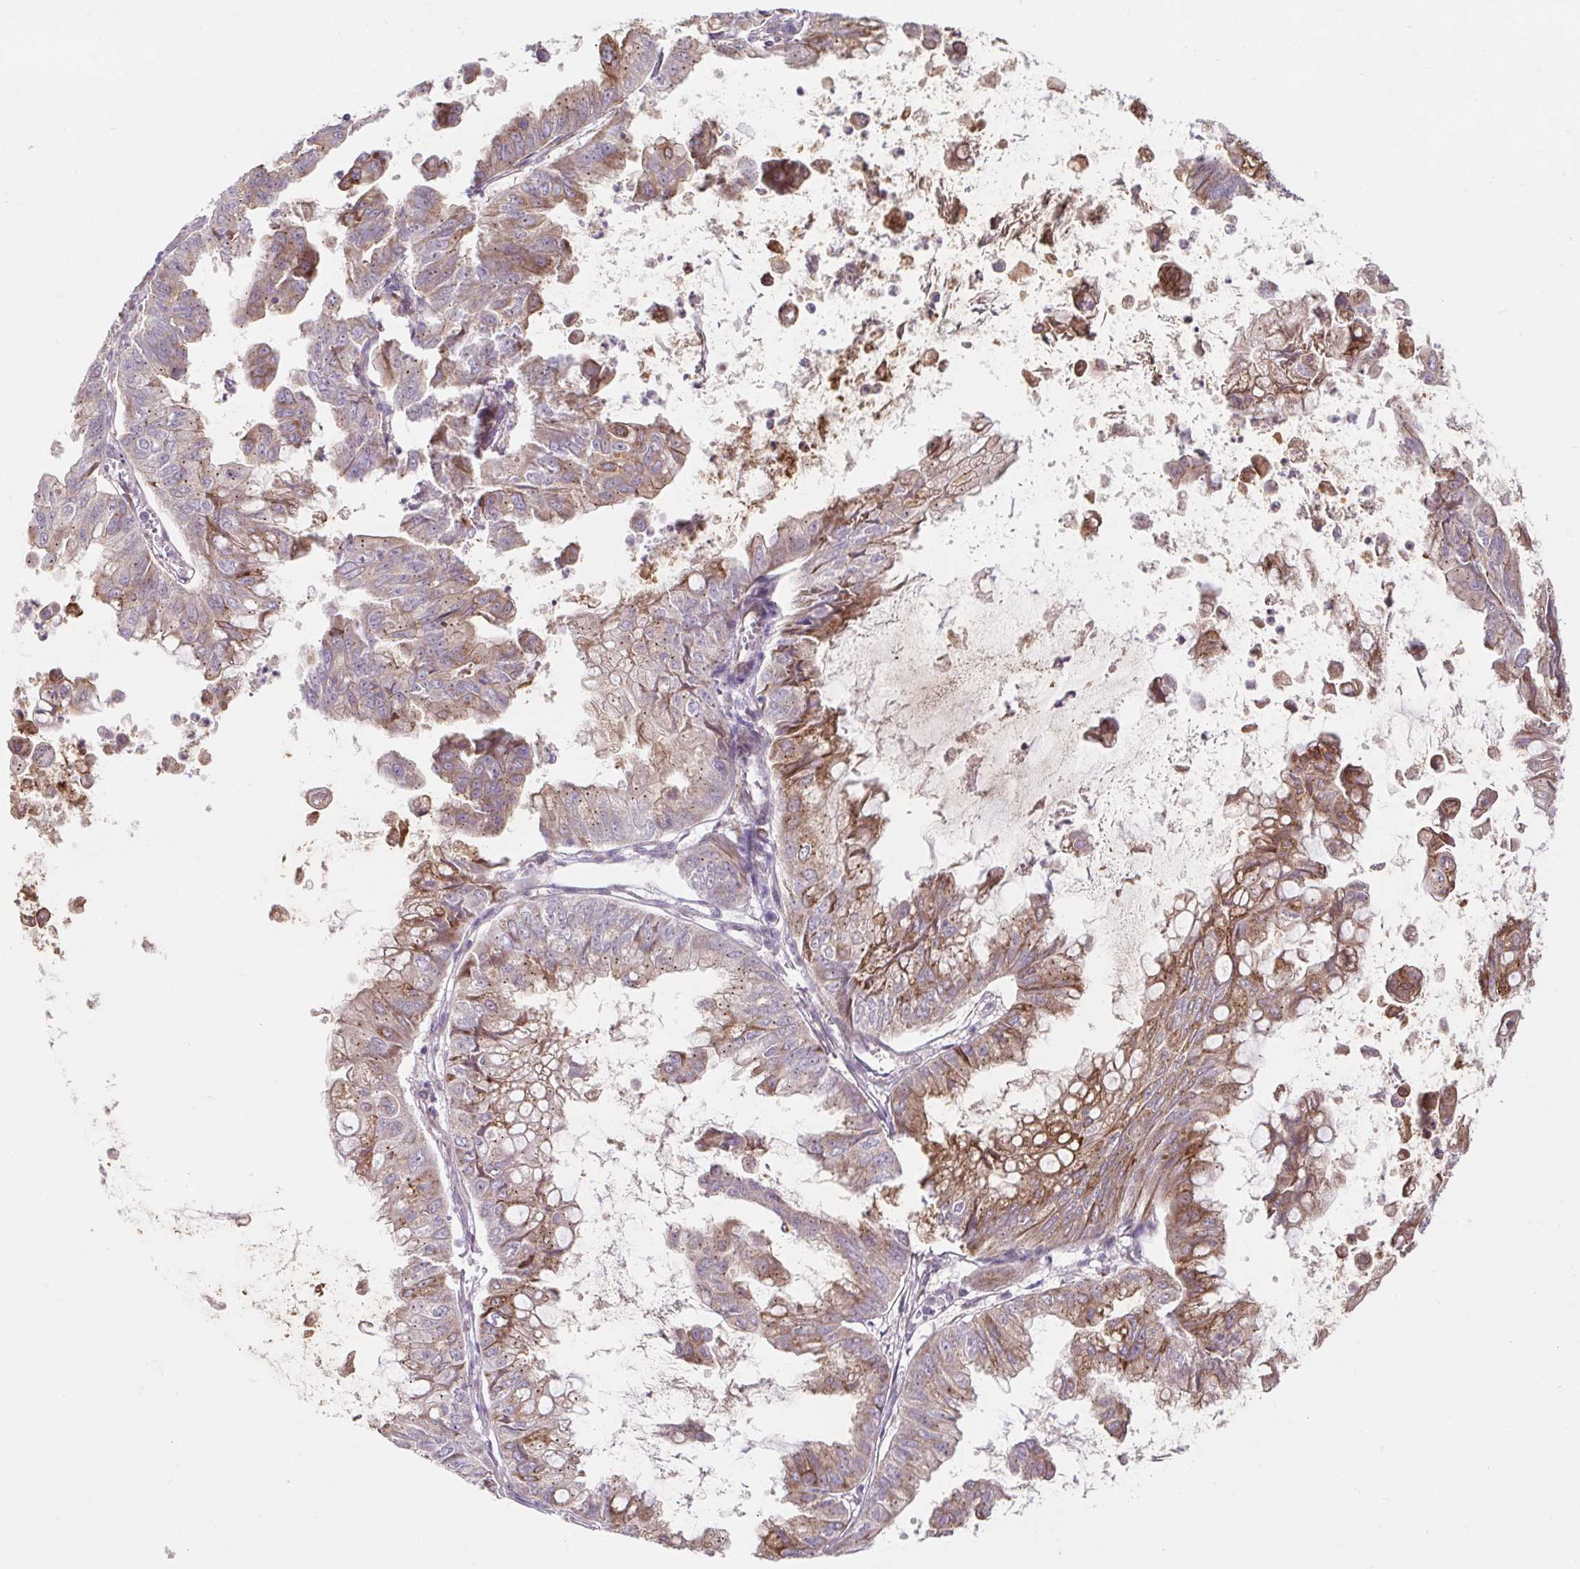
{"staining": {"intensity": "moderate", "quantity": "25%-75%", "location": "cytoplasmic/membranous"}, "tissue": "stomach cancer", "cell_type": "Tumor cells", "image_type": "cancer", "snomed": [{"axis": "morphology", "description": "Adenocarcinoma, NOS"}, {"axis": "topography", "description": "Stomach, upper"}], "caption": "The micrograph displays a brown stain indicating the presence of a protein in the cytoplasmic/membranous of tumor cells in stomach adenocarcinoma. (DAB IHC, brown staining for protein, blue staining for nuclei).", "gene": "LYPD5", "patient": {"sex": "male", "age": 80}}